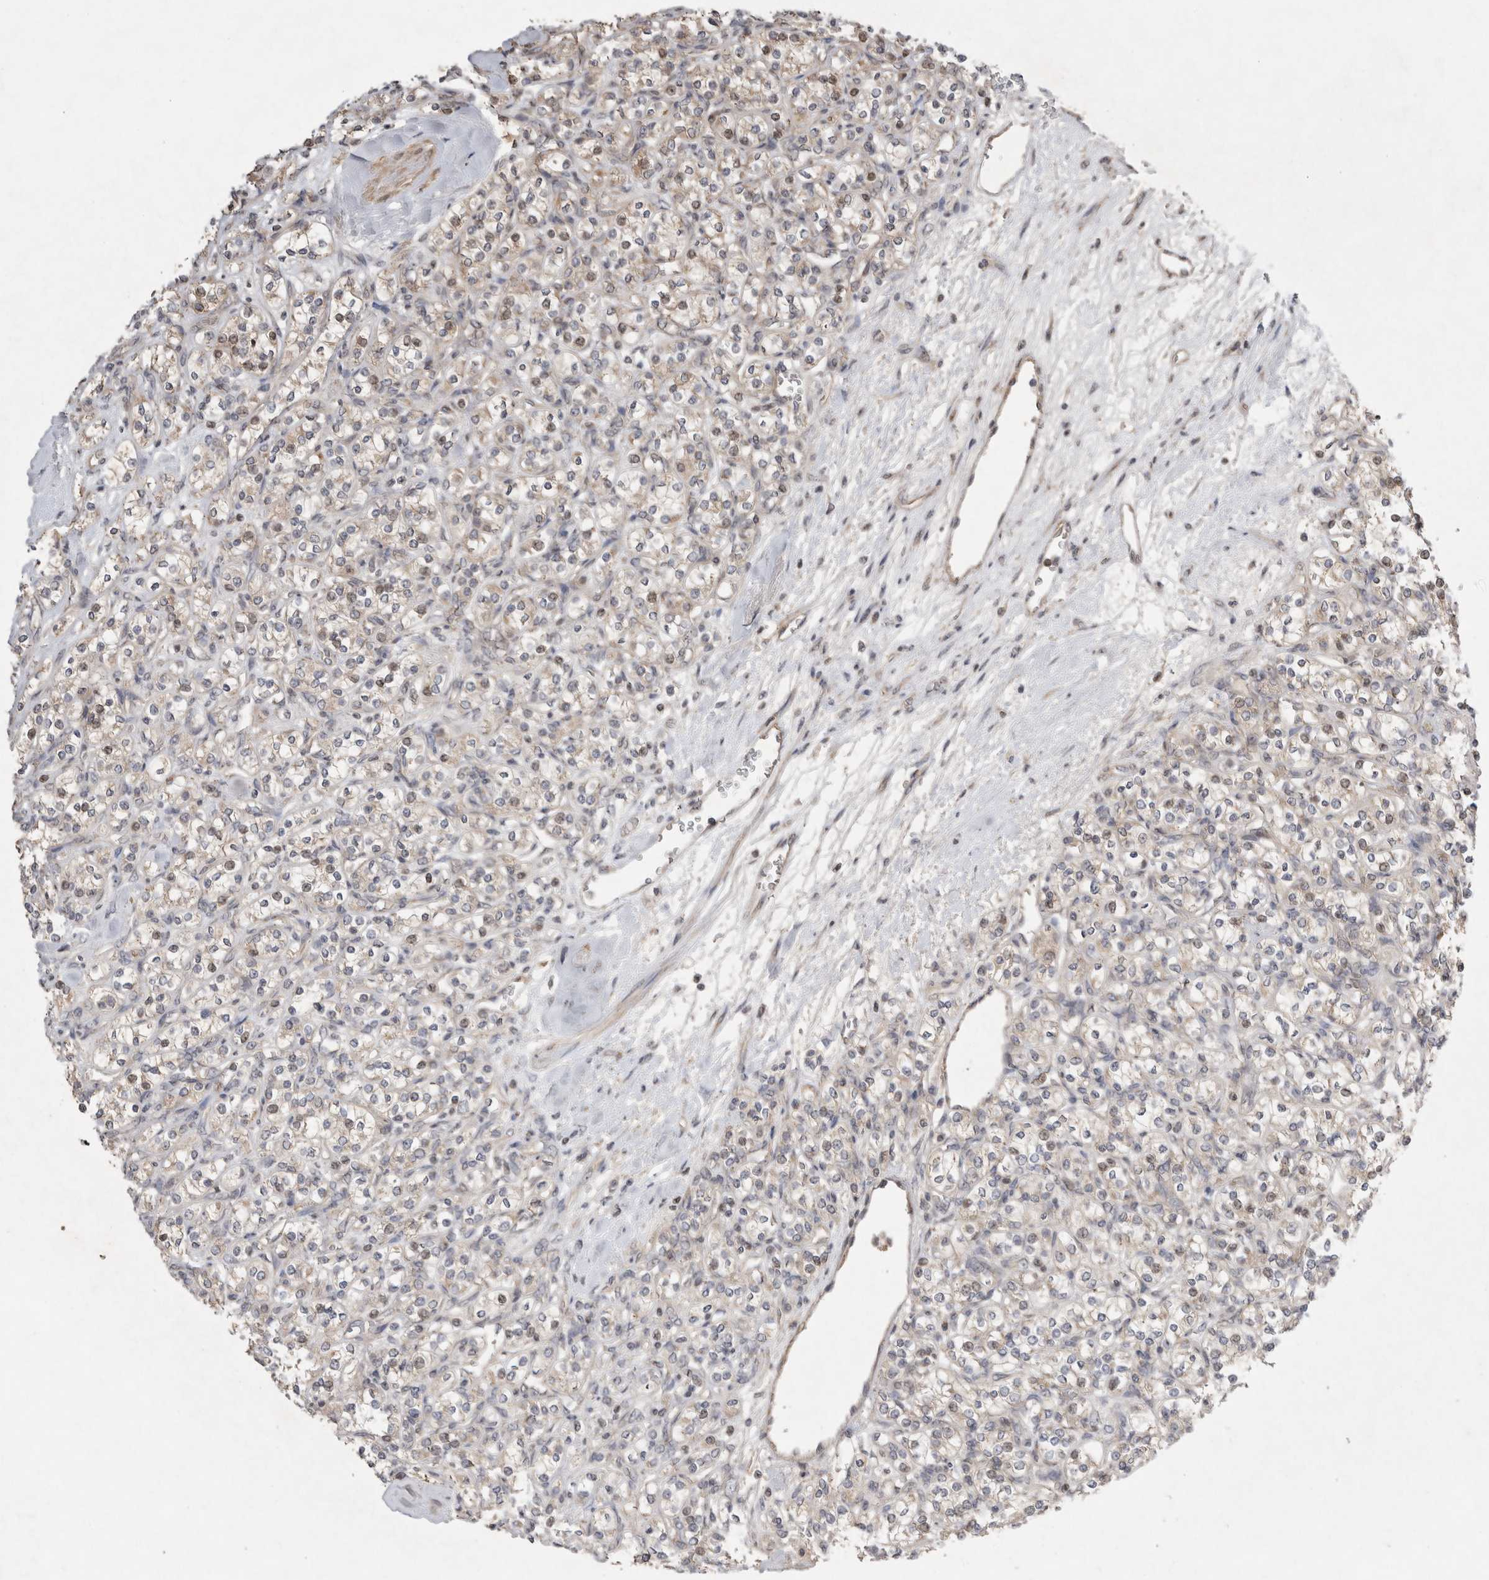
{"staining": {"intensity": "weak", "quantity": "<25%", "location": "nuclear"}, "tissue": "renal cancer", "cell_type": "Tumor cells", "image_type": "cancer", "snomed": [{"axis": "morphology", "description": "Adenocarcinoma, NOS"}, {"axis": "topography", "description": "Kidney"}], "caption": "Human renal cancer stained for a protein using immunohistochemistry (IHC) shows no positivity in tumor cells.", "gene": "EIF2AK1", "patient": {"sex": "male", "age": 77}}